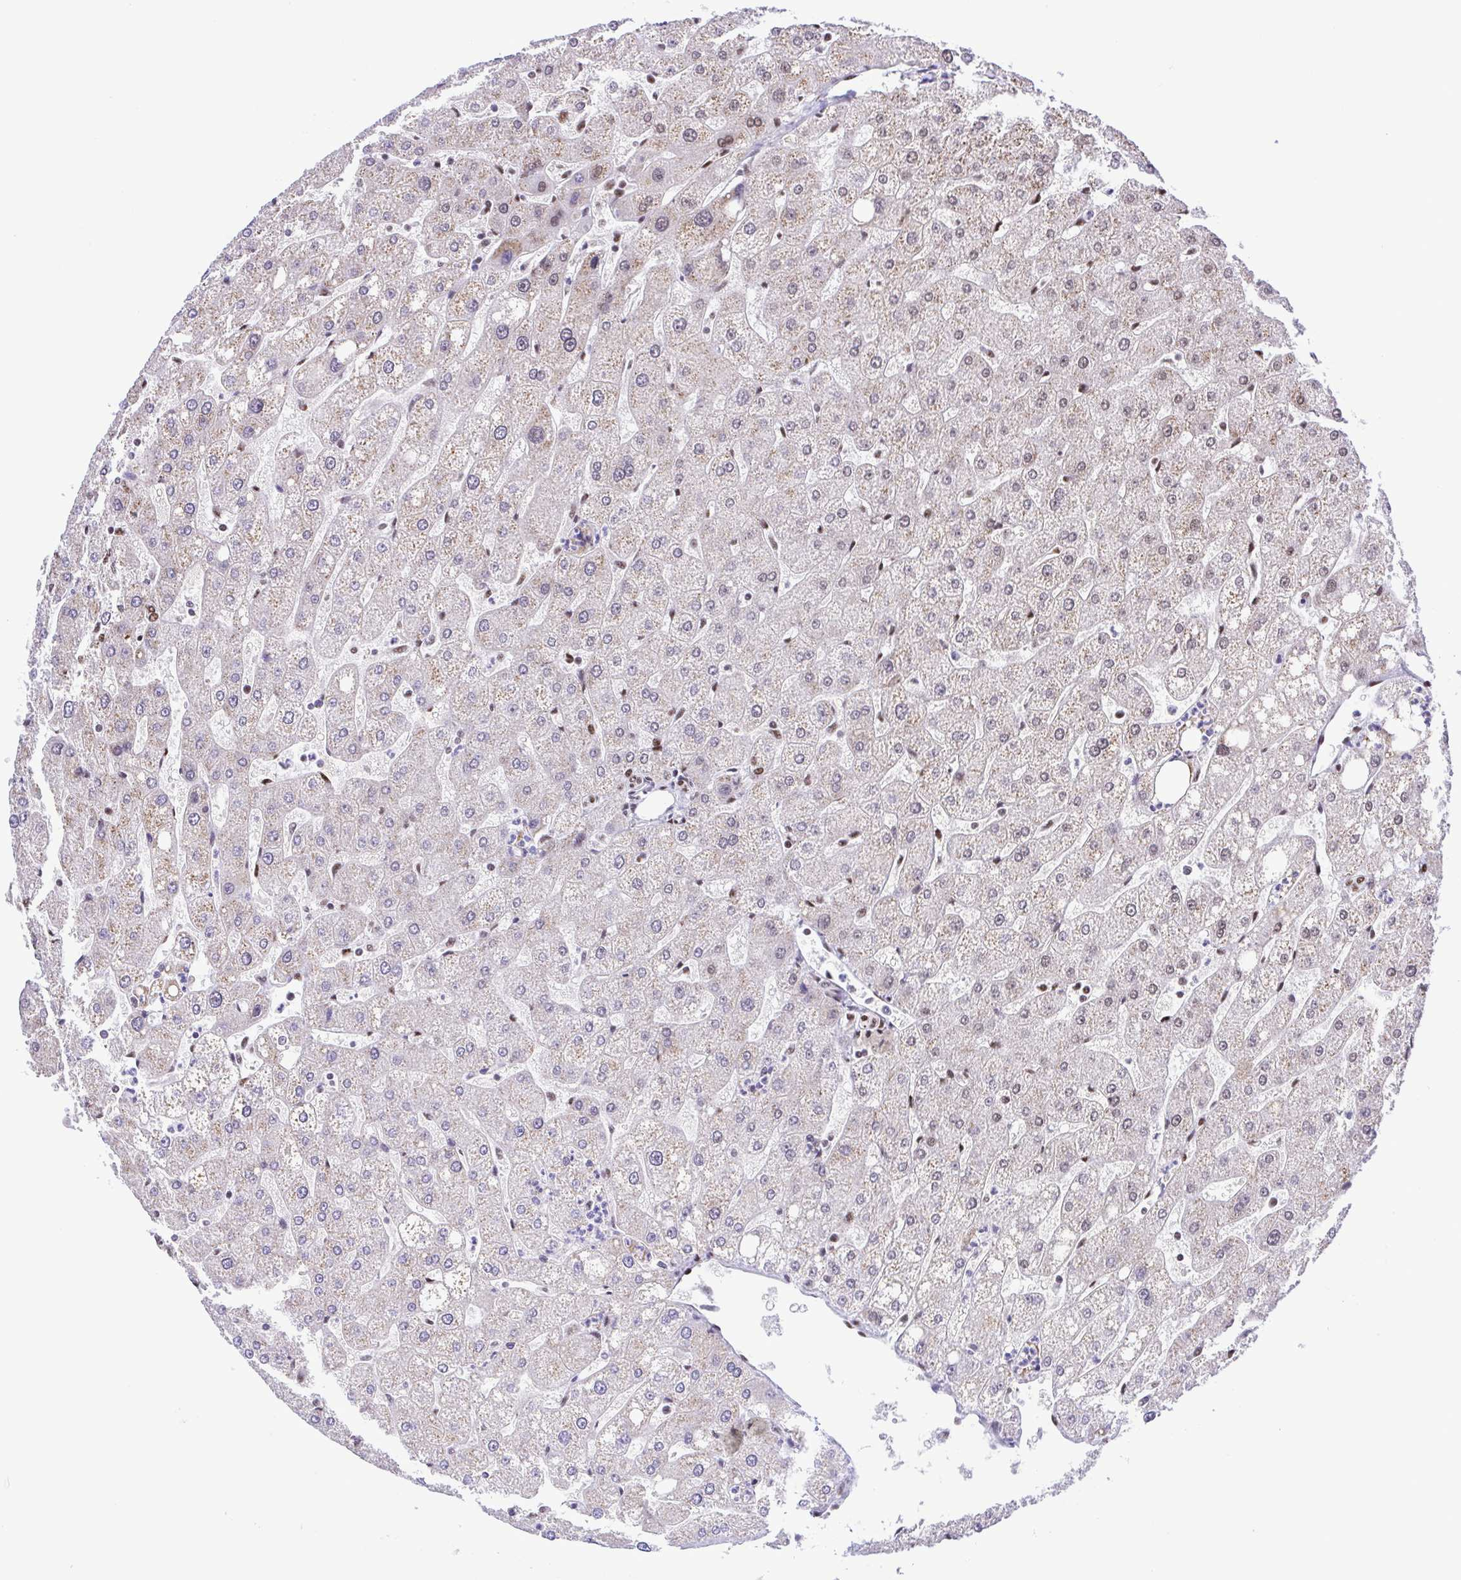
{"staining": {"intensity": "strong", "quantity": "25%-75%", "location": "nuclear"}, "tissue": "liver", "cell_type": "Cholangiocytes", "image_type": "normal", "snomed": [{"axis": "morphology", "description": "Normal tissue, NOS"}, {"axis": "topography", "description": "Liver"}], "caption": "Brown immunohistochemical staining in normal liver shows strong nuclear staining in approximately 25%-75% of cholangiocytes.", "gene": "TRIM28", "patient": {"sex": "male", "age": 67}}